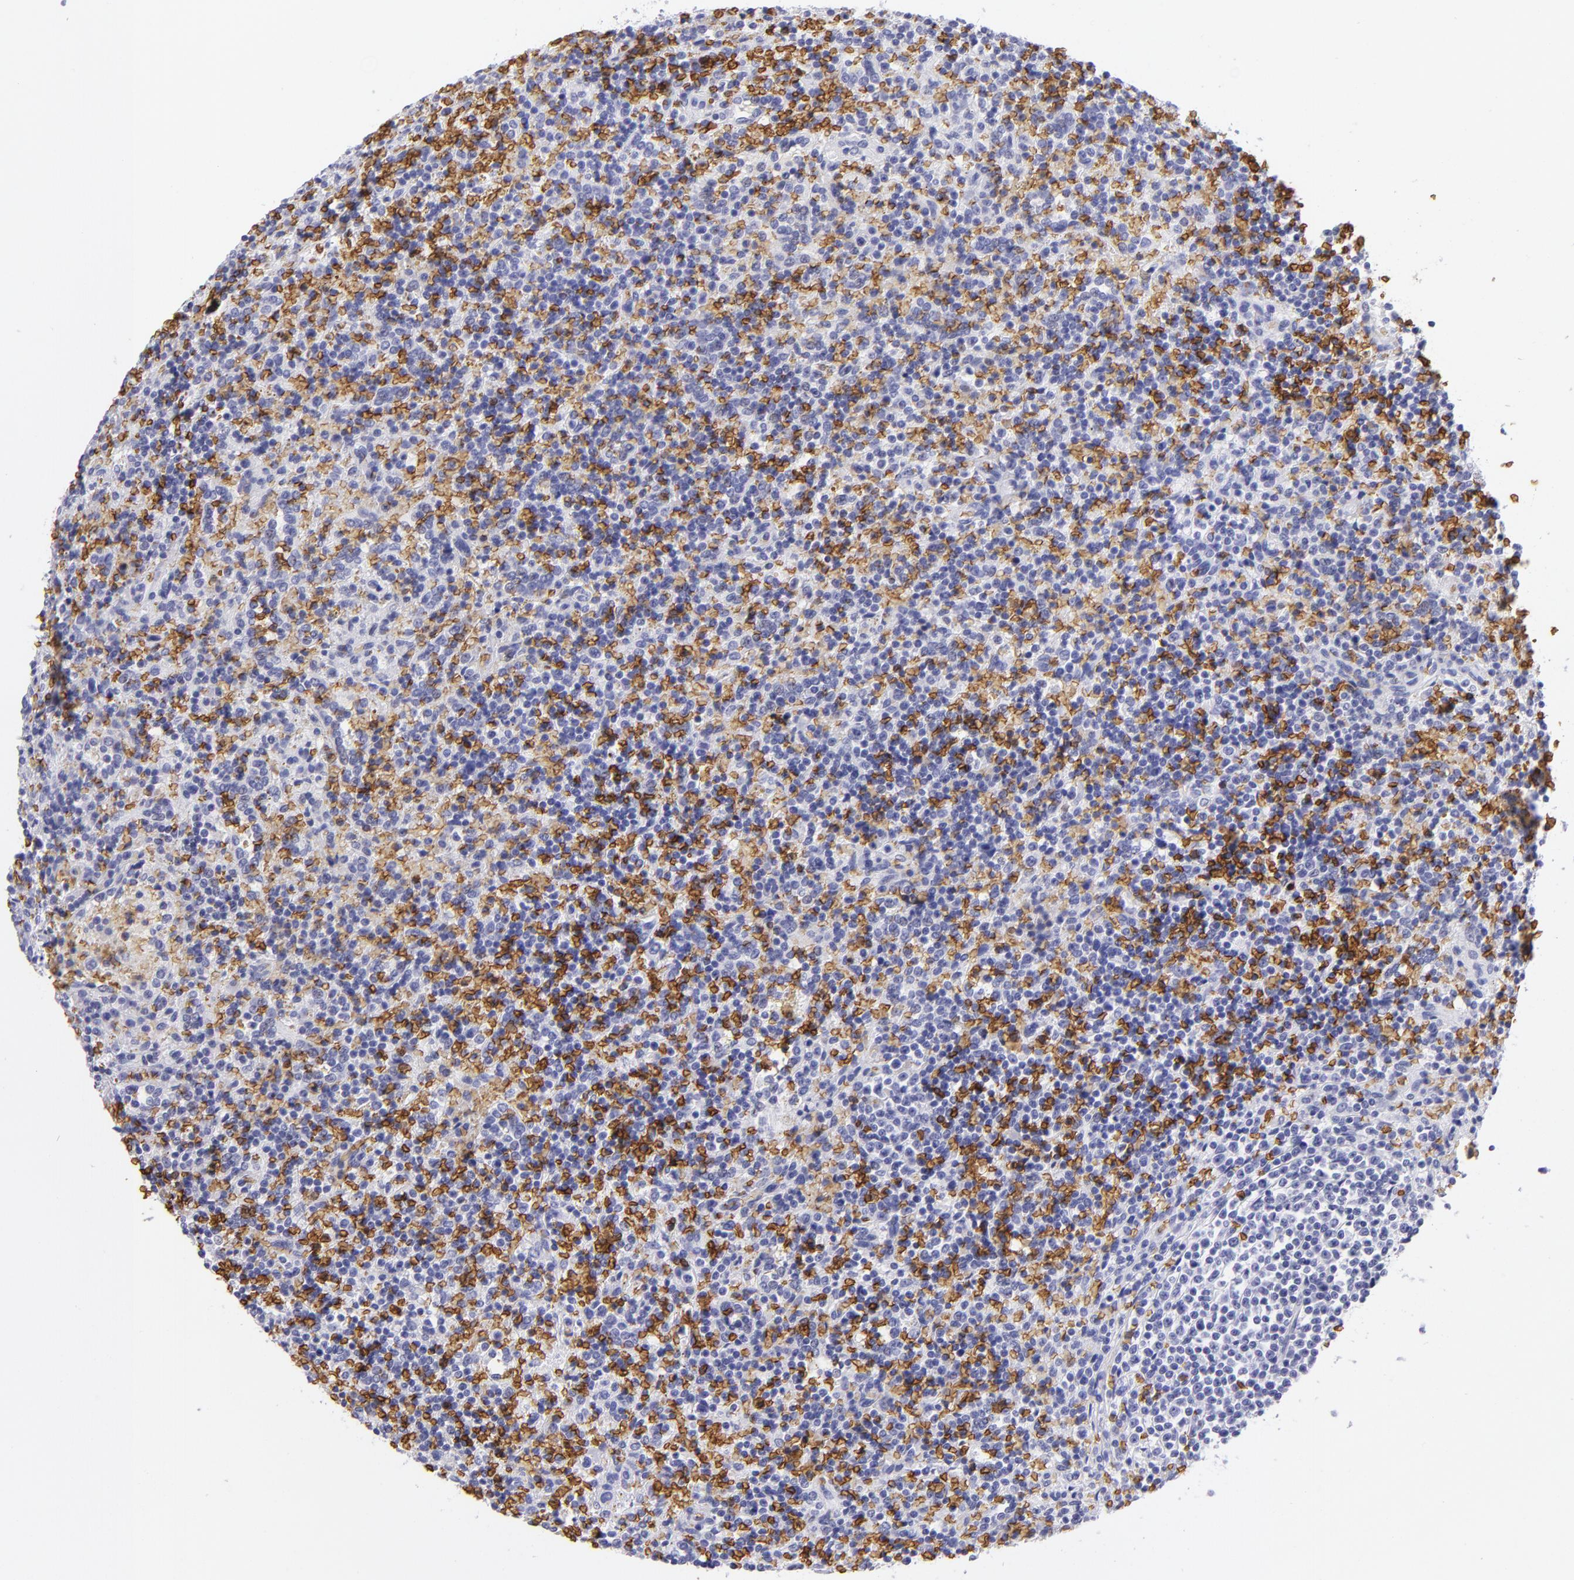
{"staining": {"intensity": "negative", "quantity": "none", "location": "none"}, "tissue": "lymphoma", "cell_type": "Tumor cells", "image_type": "cancer", "snomed": [{"axis": "morphology", "description": "Malignant lymphoma, non-Hodgkin's type, Low grade"}, {"axis": "topography", "description": "Spleen"}], "caption": "The image displays no significant expression in tumor cells of low-grade malignant lymphoma, non-Hodgkin's type.", "gene": "GYPA", "patient": {"sex": "male", "age": 67}}